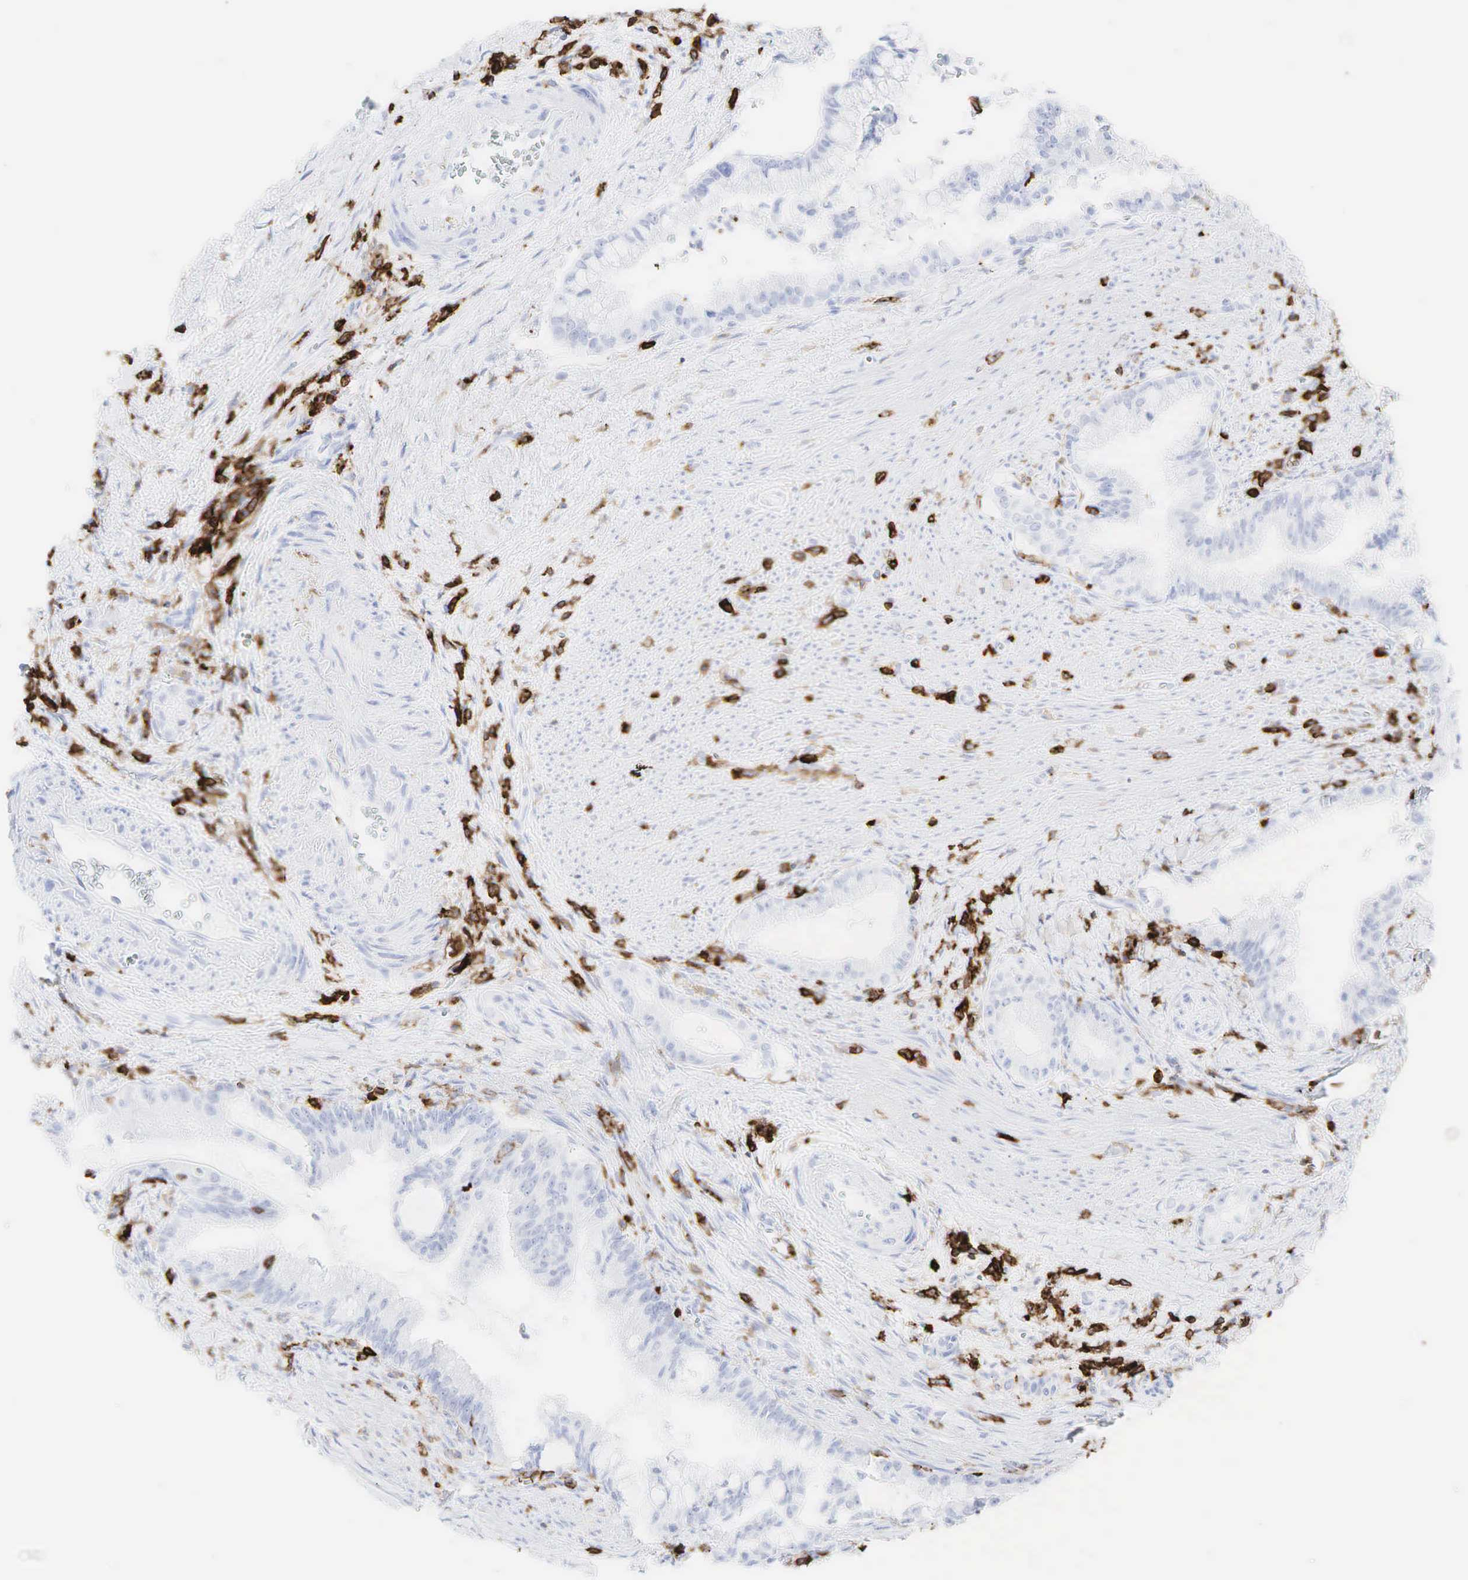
{"staining": {"intensity": "negative", "quantity": "none", "location": "none"}, "tissue": "pancreatic cancer", "cell_type": "Tumor cells", "image_type": "cancer", "snomed": [{"axis": "morphology", "description": "Adenocarcinoma, NOS"}, {"axis": "topography", "description": "Pancreas"}], "caption": "A high-resolution histopathology image shows immunohistochemistry (IHC) staining of pancreatic adenocarcinoma, which shows no significant expression in tumor cells. (DAB (3,3'-diaminobenzidine) immunohistochemistry (IHC), high magnification).", "gene": "PTPRC", "patient": {"sex": "male", "age": 59}}